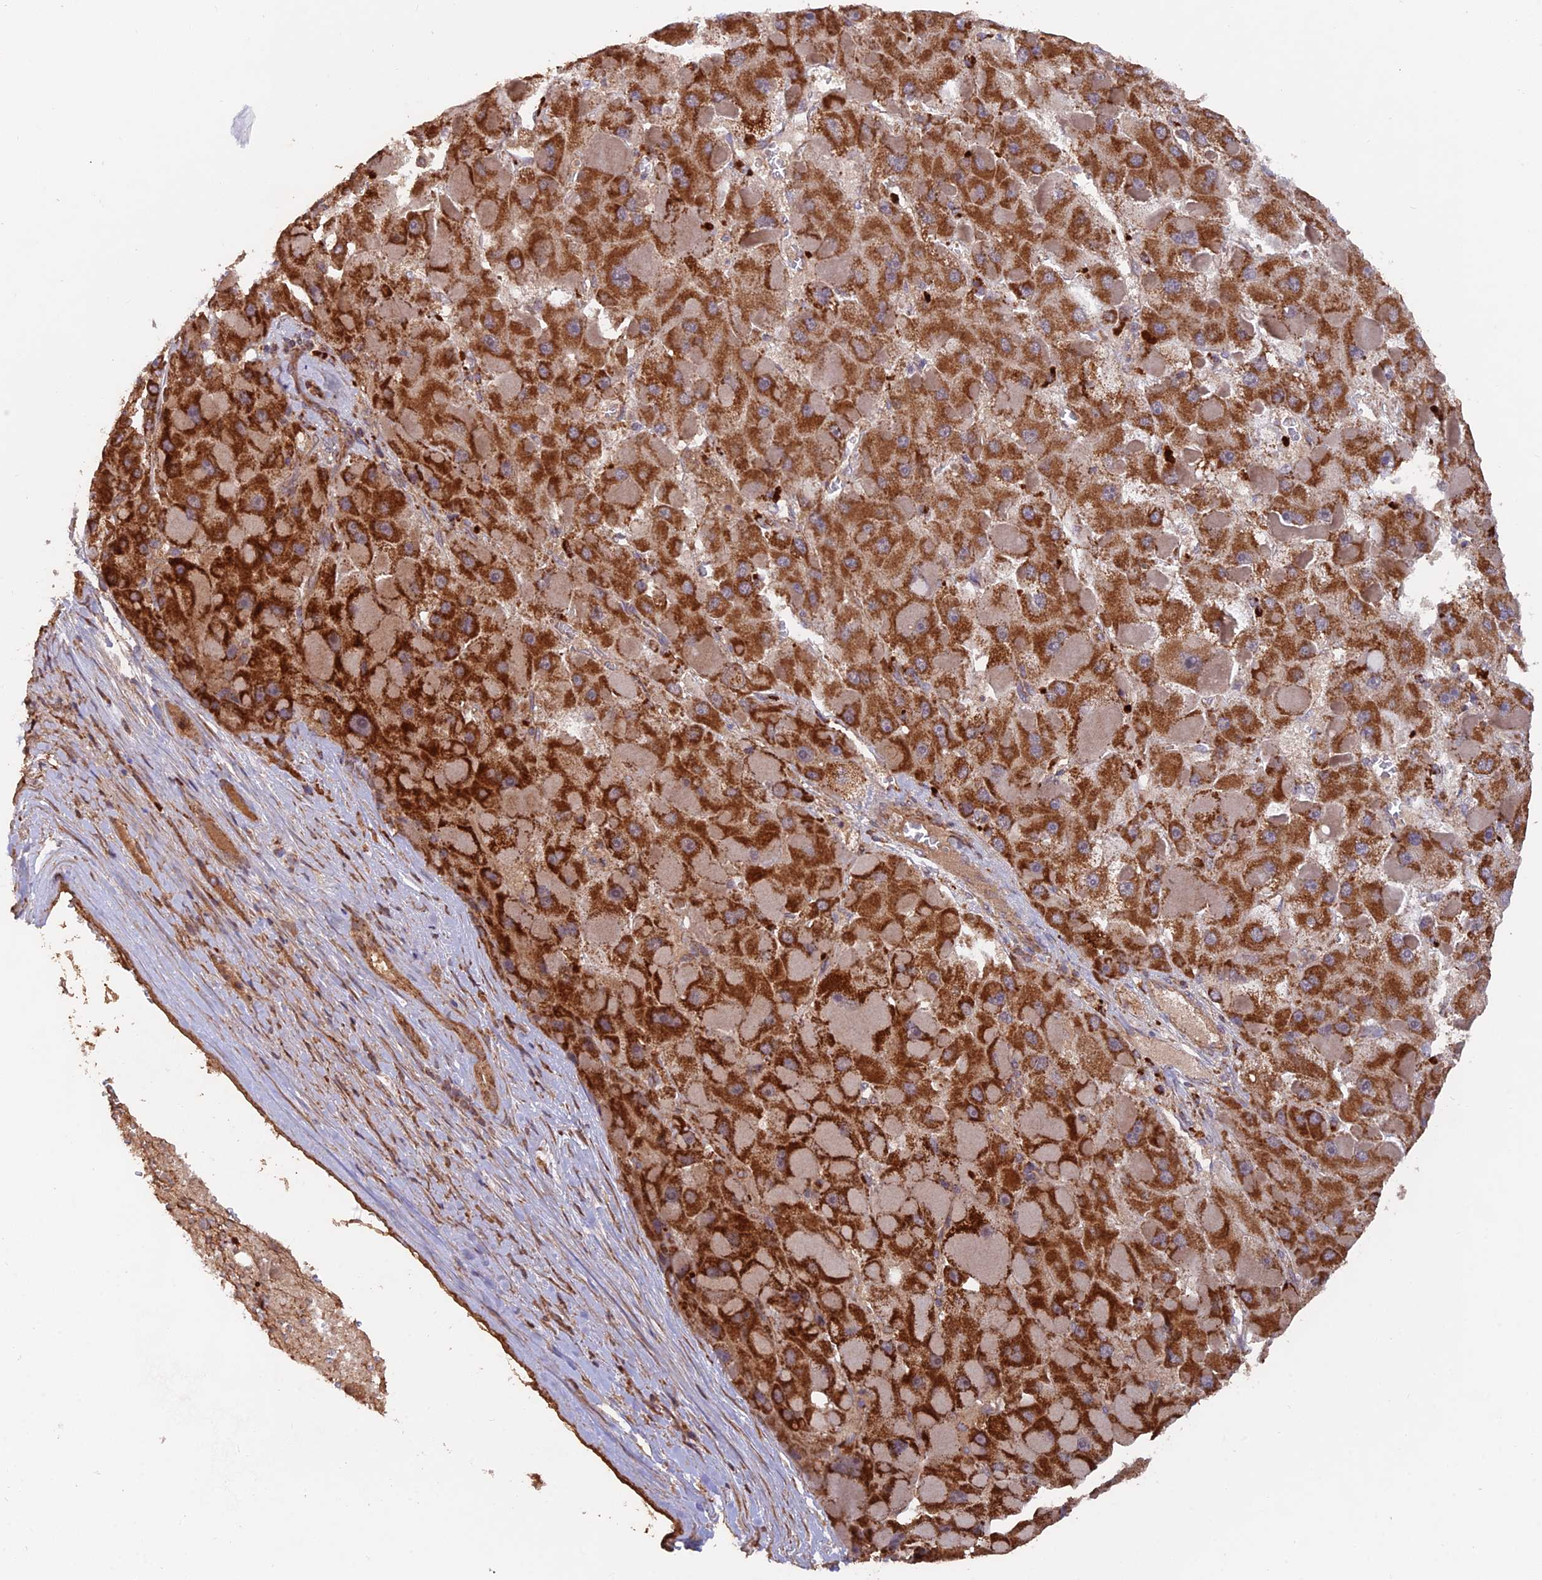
{"staining": {"intensity": "strong", "quantity": ">75%", "location": "cytoplasmic/membranous"}, "tissue": "liver cancer", "cell_type": "Tumor cells", "image_type": "cancer", "snomed": [{"axis": "morphology", "description": "Carcinoma, Hepatocellular, NOS"}, {"axis": "topography", "description": "Liver"}], "caption": "Approximately >75% of tumor cells in liver cancer (hepatocellular carcinoma) demonstrate strong cytoplasmic/membranous protein positivity as visualized by brown immunohistochemical staining.", "gene": "IFT22", "patient": {"sex": "female", "age": 73}}